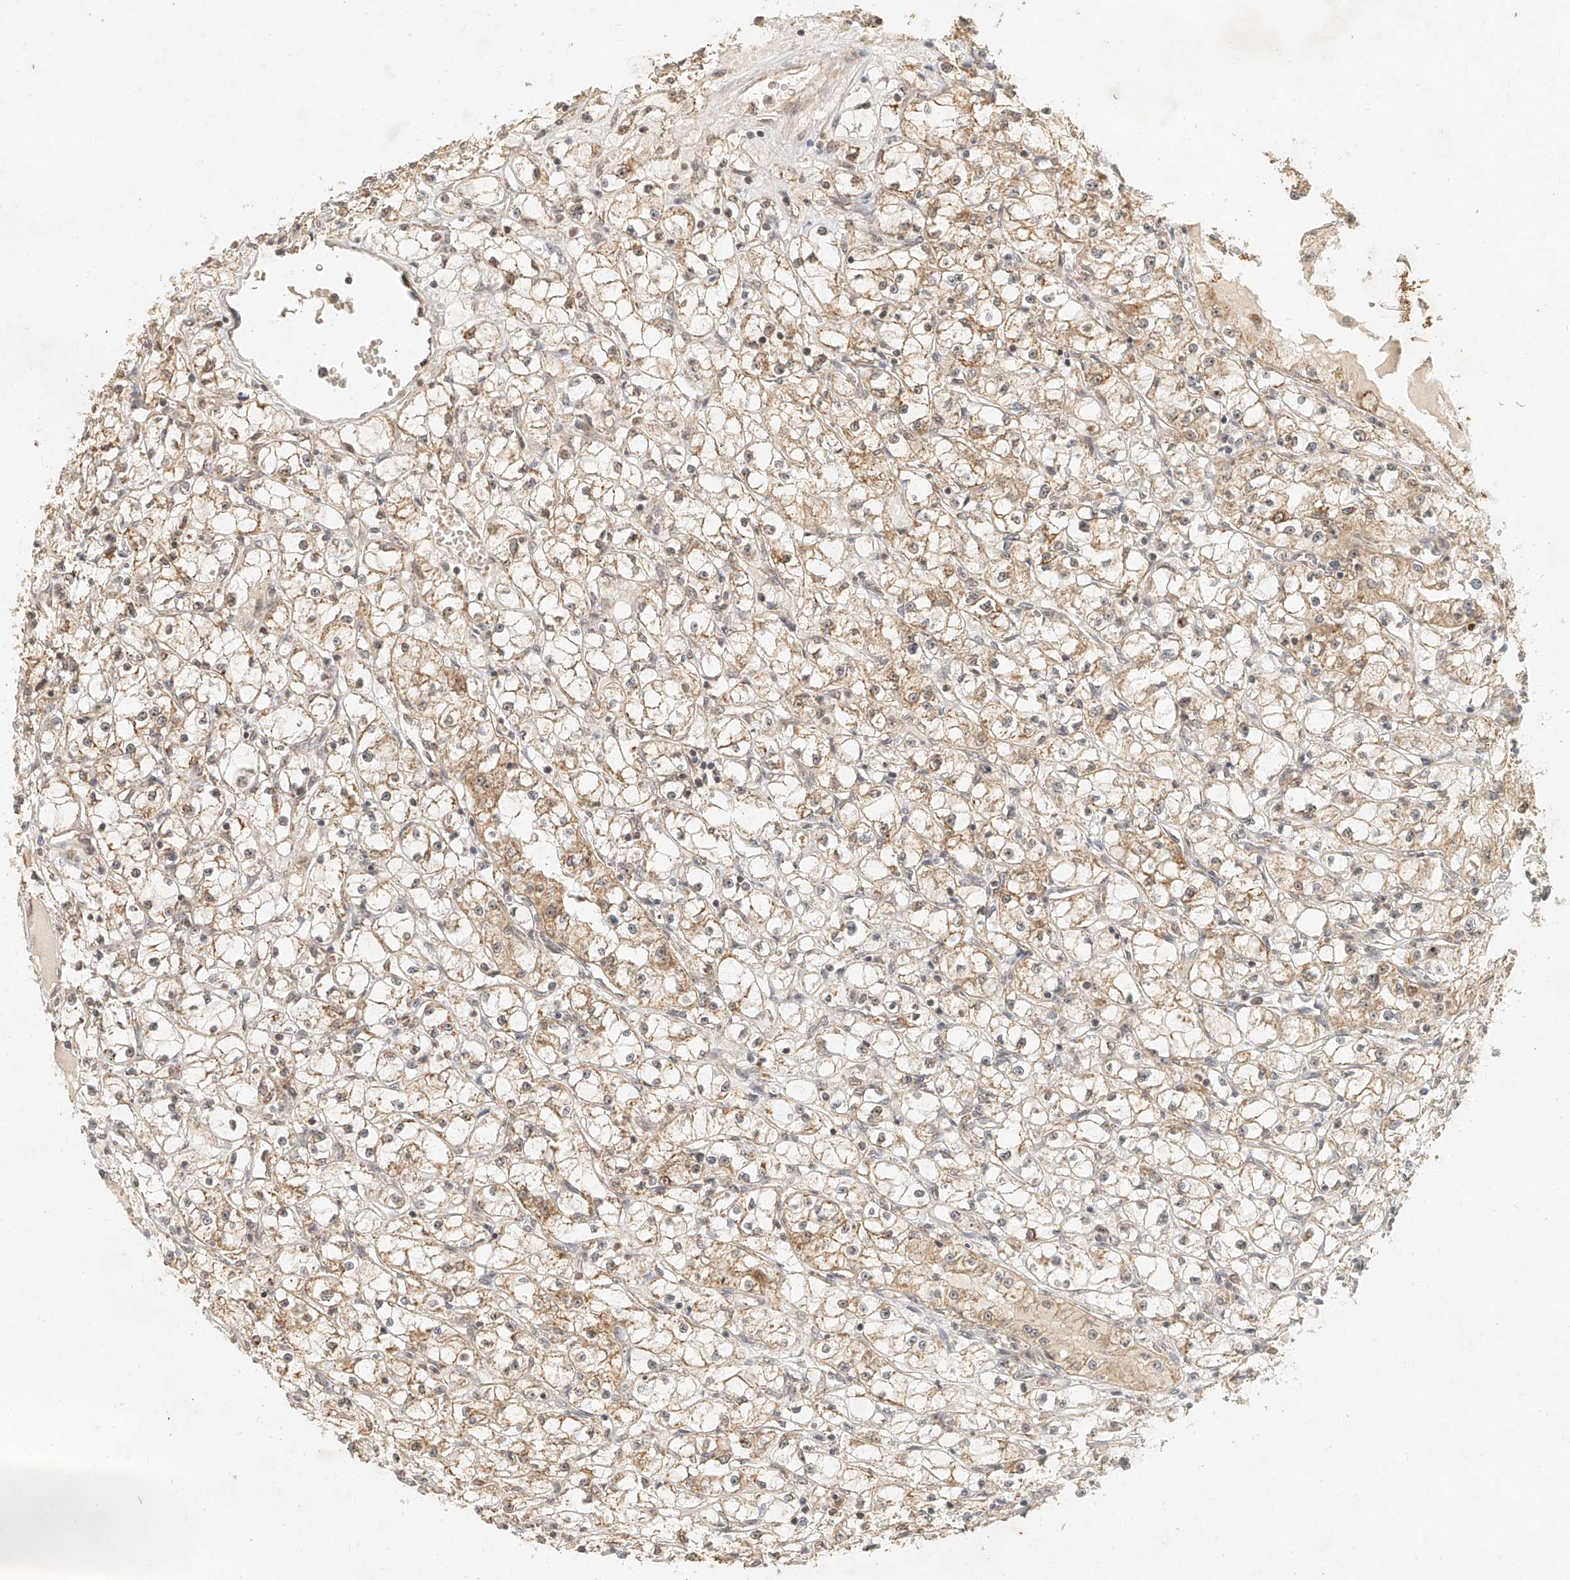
{"staining": {"intensity": "moderate", "quantity": ">75%", "location": "cytoplasmic/membranous"}, "tissue": "renal cancer", "cell_type": "Tumor cells", "image_type": "cancer", "snomed": [{"axis": "morphology", "description": "Adenocarcinoma, NOS"}, {"axis": "topography", "description": "Kidney"}], "caption": "Human renal cancer stained with a brown dye exhibits moderate cytoplasmic/membranous positive expression in approximately >75% of tumor cells.", "gene": "CXorf58", "patient": {"sex": "male", "age": 56}}